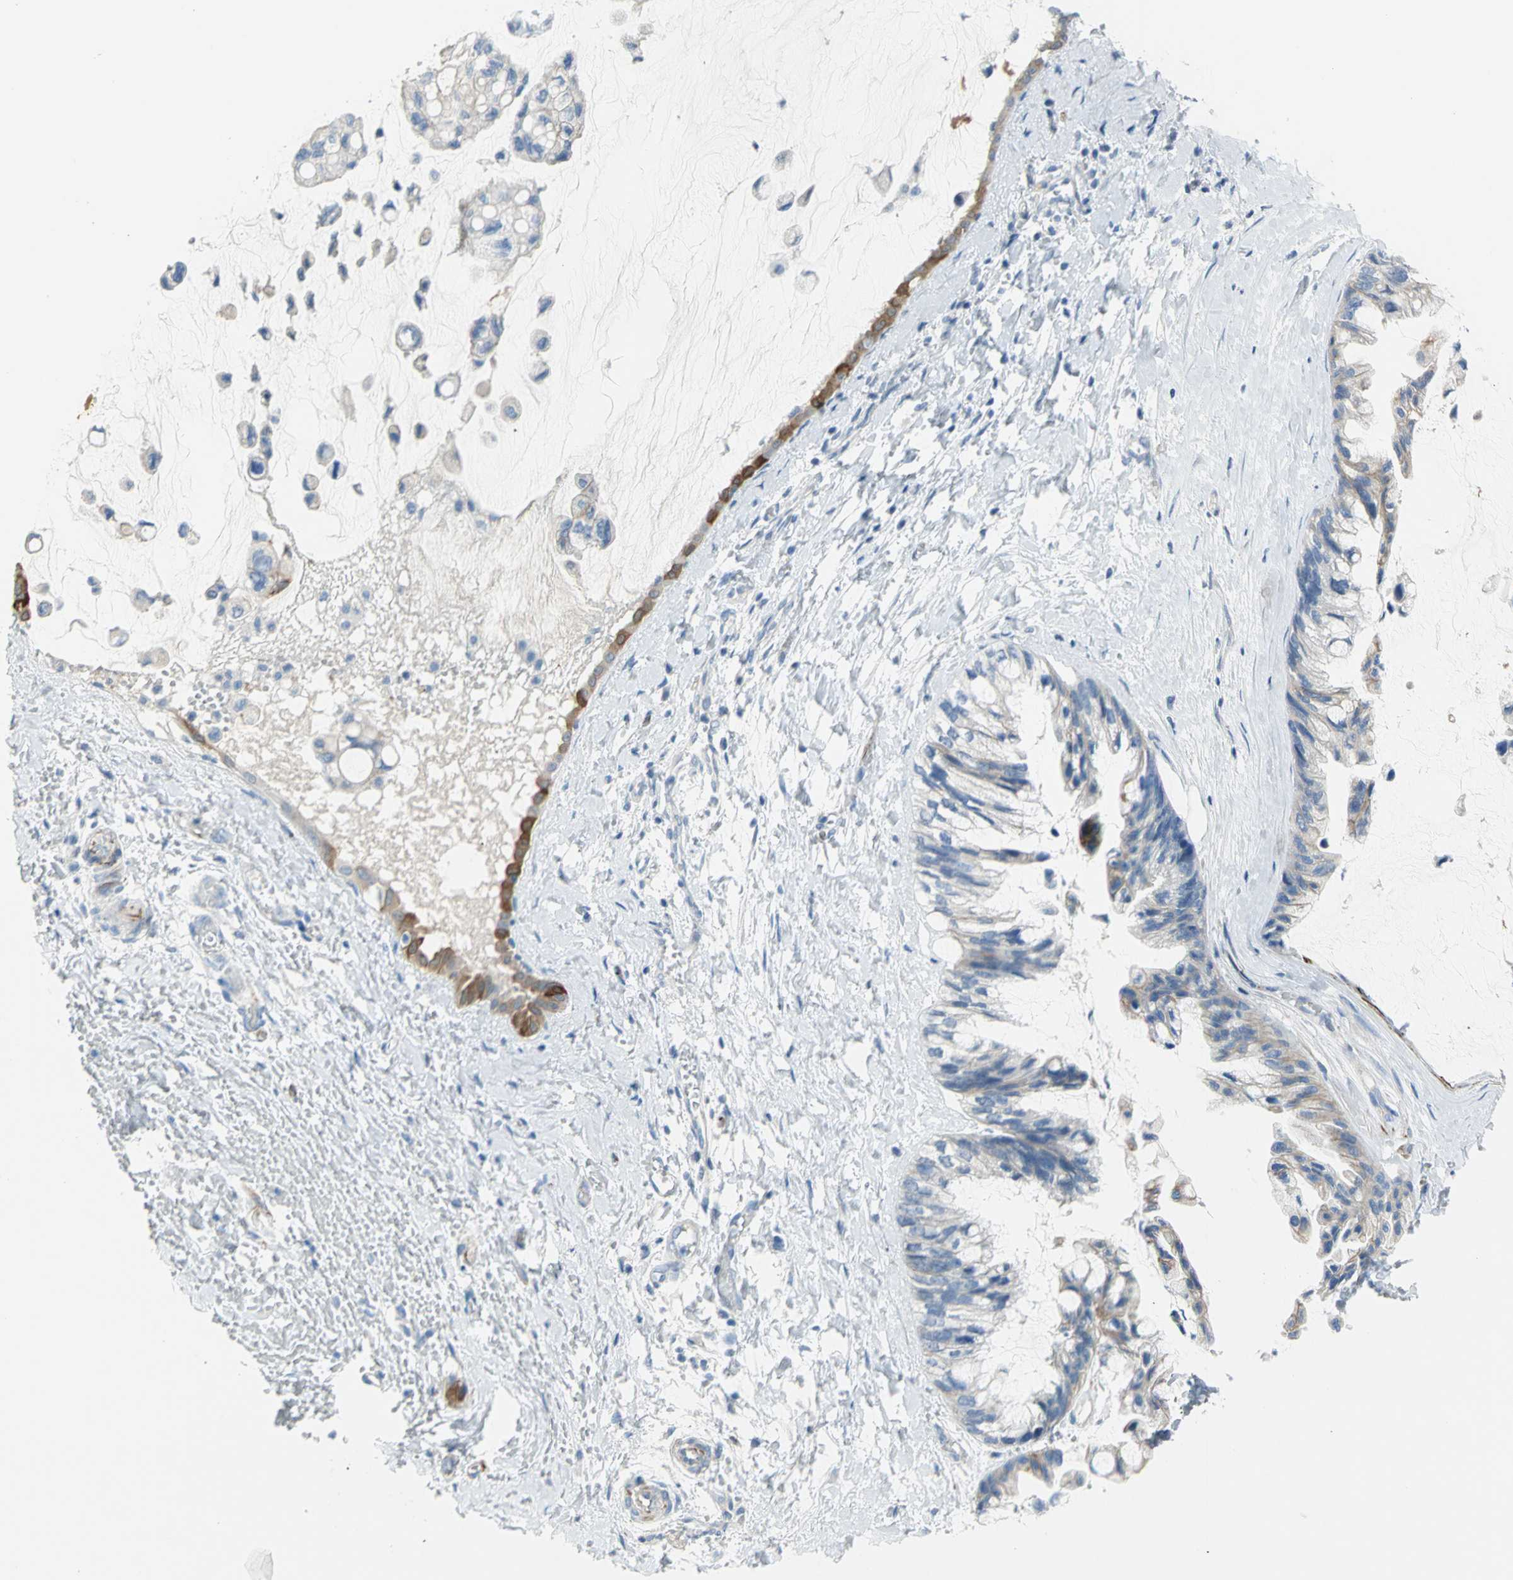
{"staining": {"intensity": "moderate", "quantity": "<25%", "location": "cytoplasmic/membranous"}, "tissue": "ovarian cancer", "cell_type": "Tumor cells", "image_type": "cancer", "snomed": [{"axis": "morphology", "description": "Cystadenocarcinoma, mucinous, NOS"}, {"axis": "topography", "description": "Ovary"}], "caption": "Approximately <25% of tumor cells in human mucinous cystadenocarcinoma (ovarian) show moderate cytoplasmic/membranous protein expression as visualized by brown immunohistochemical staining.", "gene": "ALOX15", "patient": {"sex": "female", "age": 39}}